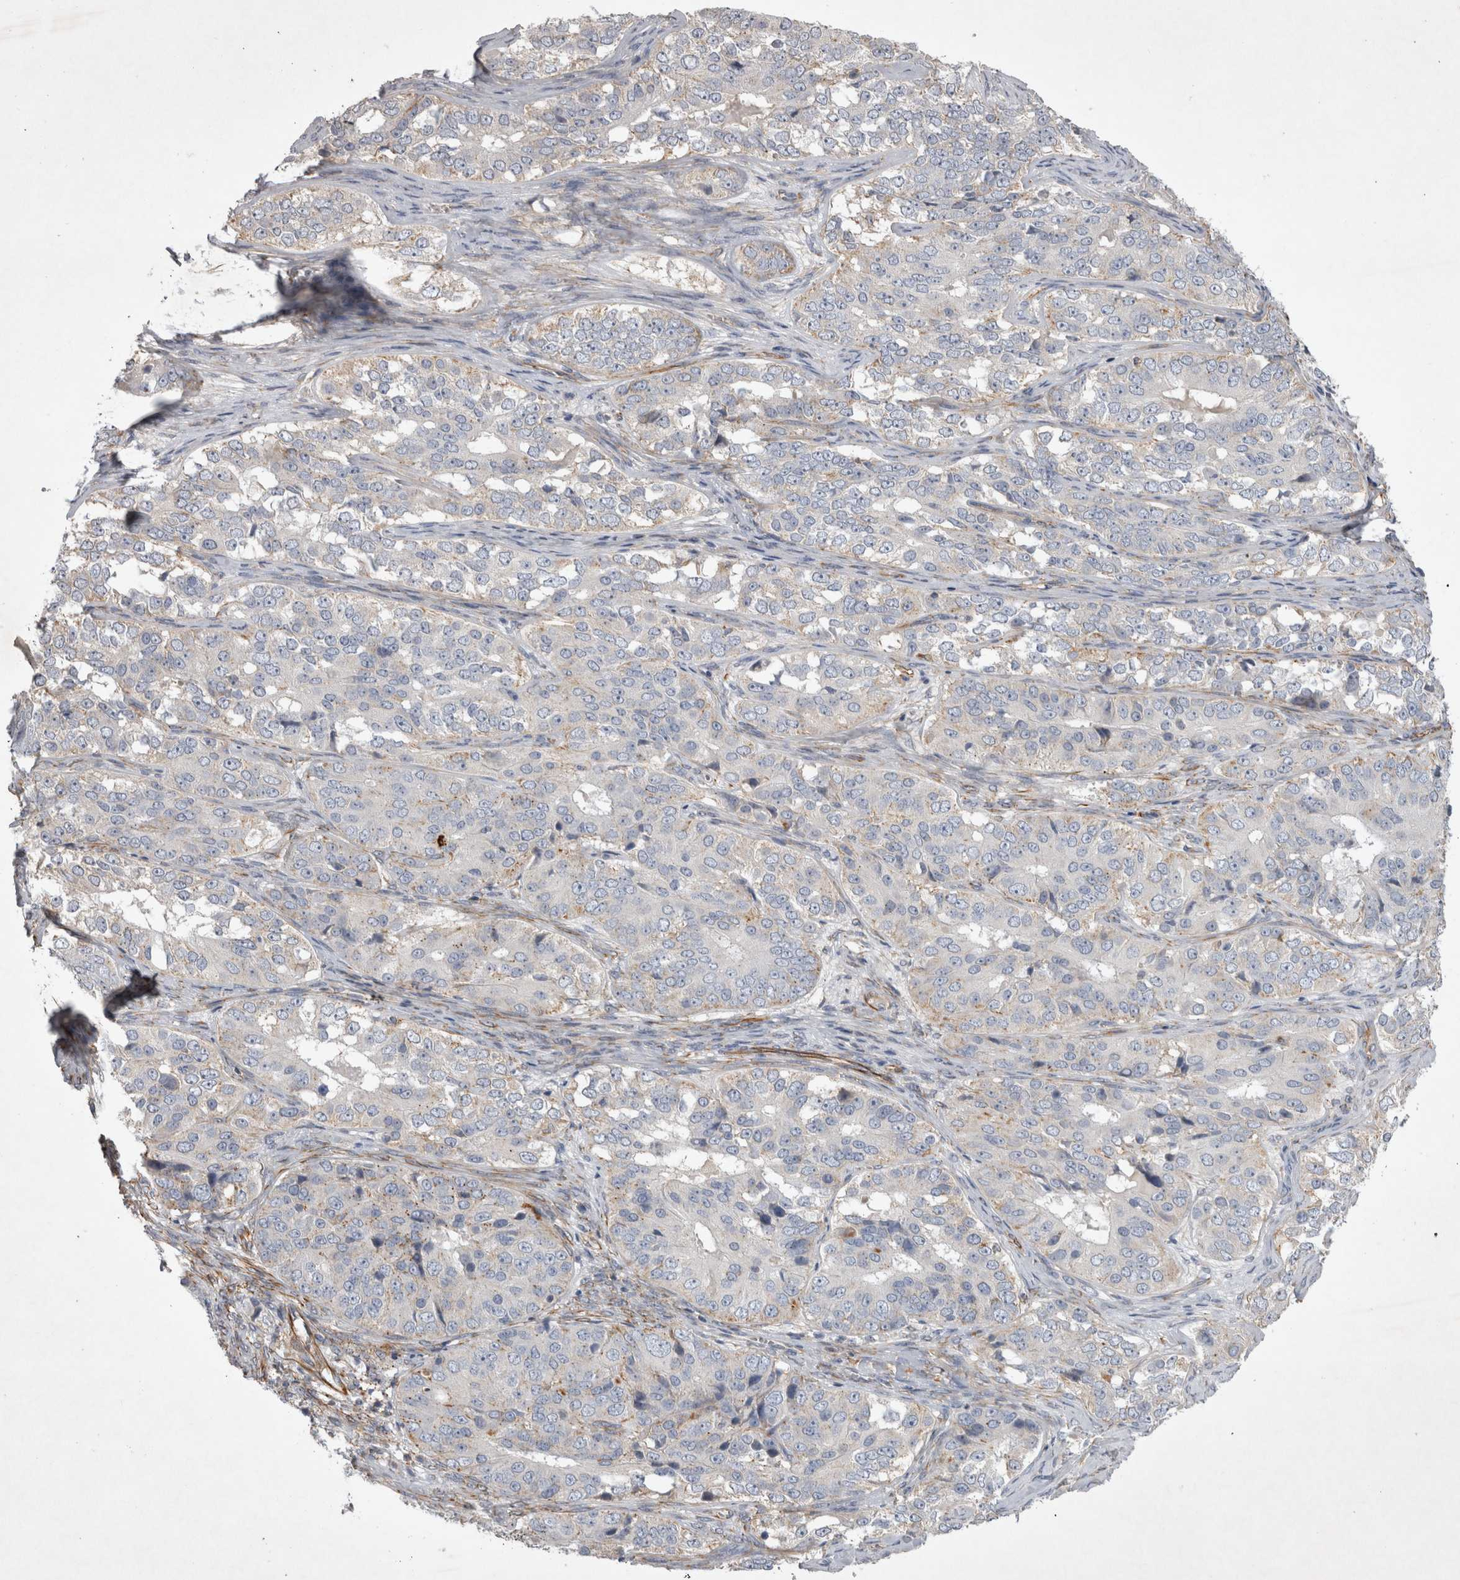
{"staining": {"intensity": "negative", "quantity": "none", "location": "none"}, "tissue": "ovarian cancer", "cell_type": "Tumor cells", "image_type": "cancer", "snomed": [{"axis": "morphology", "description": "Carcinoma, endometroid"}, {"axis": "topography", "description": "Ovary"}], "caption": "Tumor cells show no significant protein positivity in ovarian cancer.", "gene": "STRADB", "patient": {"sex": "female", "age": 51}}